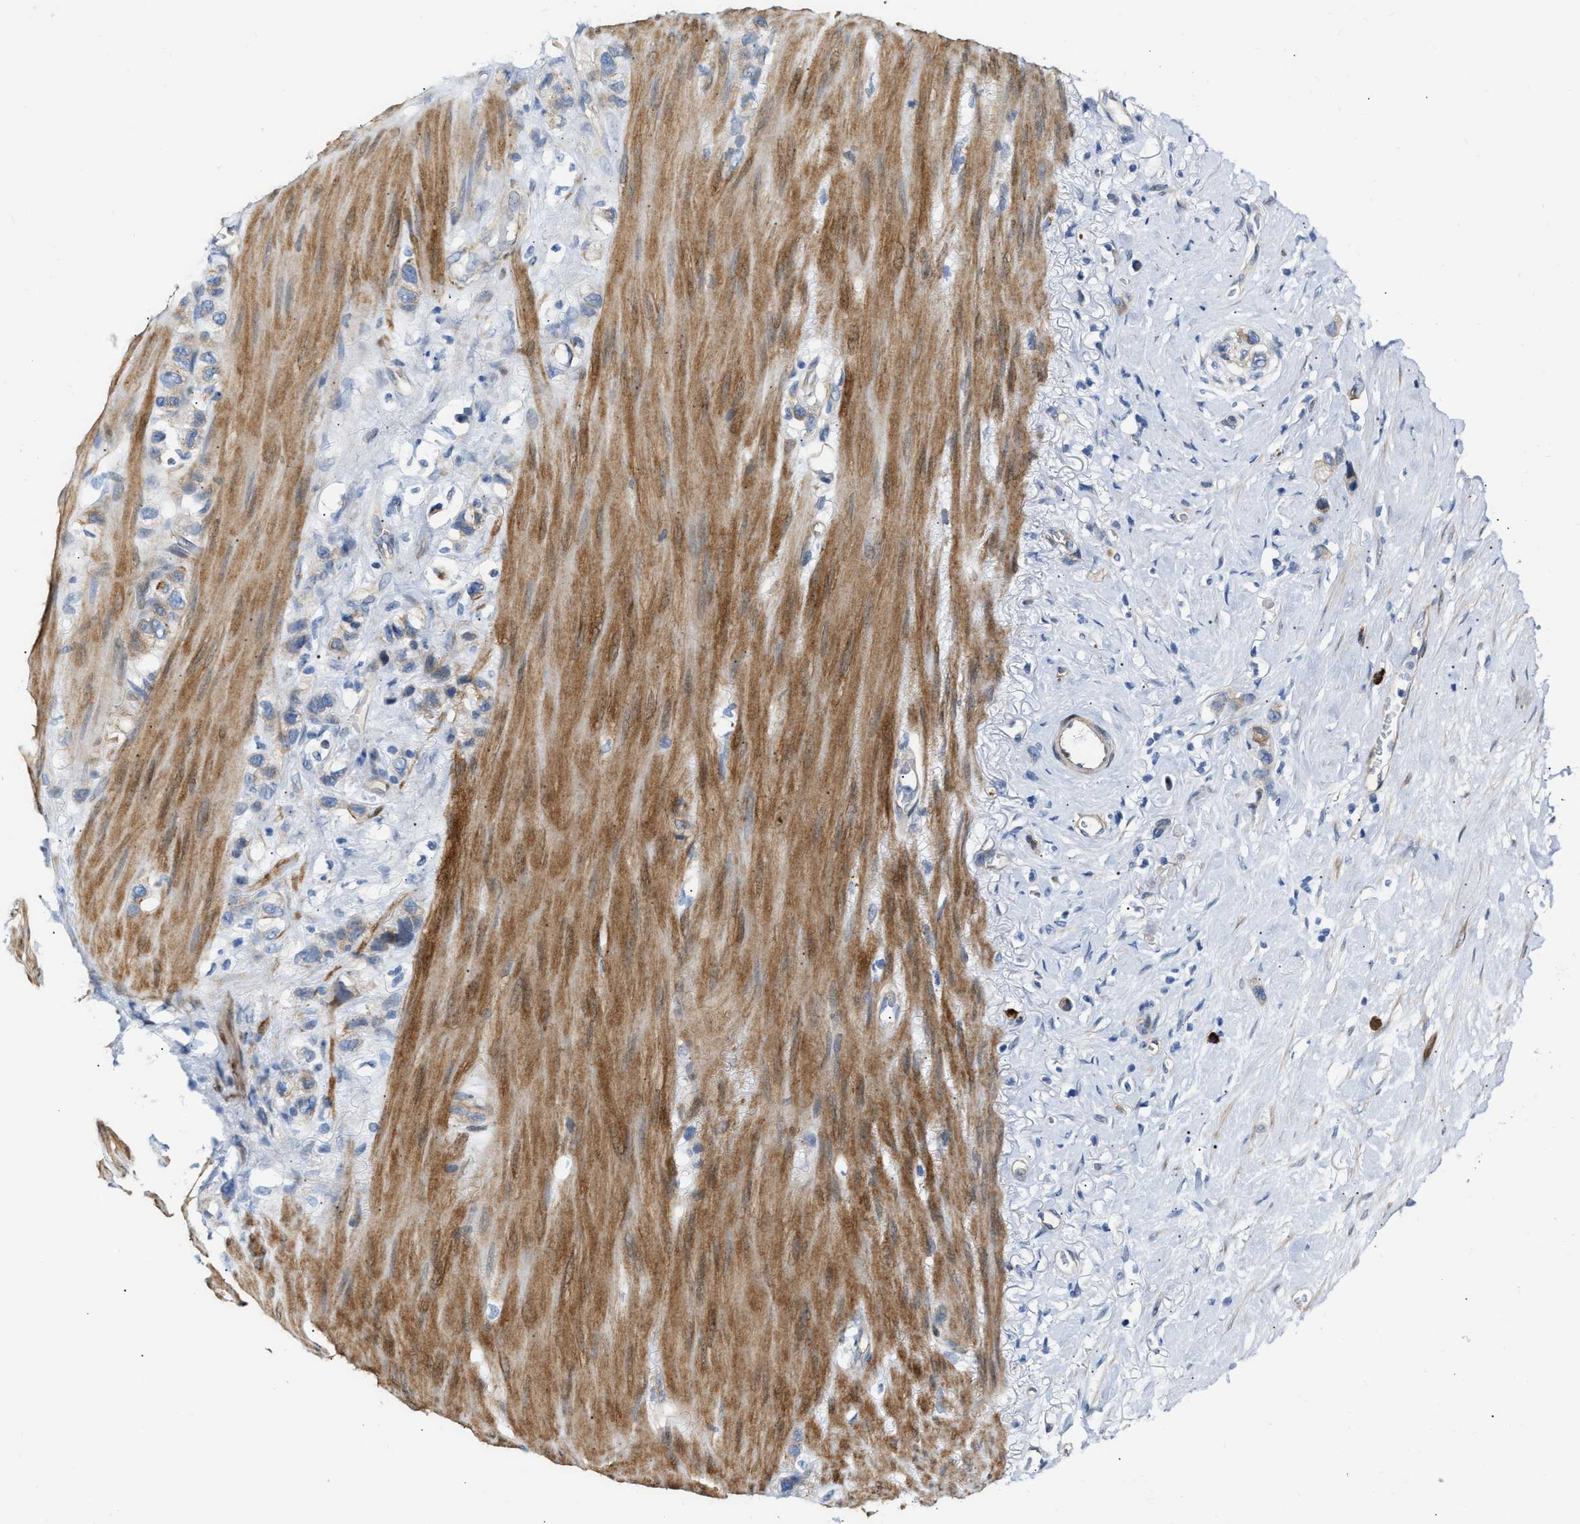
{"staining": {"intensity": "weak", "quantity": "<25%", "location": "cytoplasmic/membranous"}, "tissue": "stomach cancer", "cell_type": "Tumor cells", "image_type": "cancer", "snomed": [{"axis": "morphology", "description": "Normal tissue, NOS"}, {"axis": "morphology", "description": "Adenocarcinoma, NOS"}, {"axis": "morphology", "description": "Adenocarcinoma, High grade"}, {"axis": "topography", "description": "Stomach, upper"}, {"axis": "topography", "description": "Stomach"}], "caption": "Immunohistochemistry photomicrograph of stomach cancer (adenocarcinoma (high-grade)) stained for a protein (brown), which exhibits no positivity in tumor cells.", "gene": "FHL1", "patient": {"sex": "female", "age": 65}}